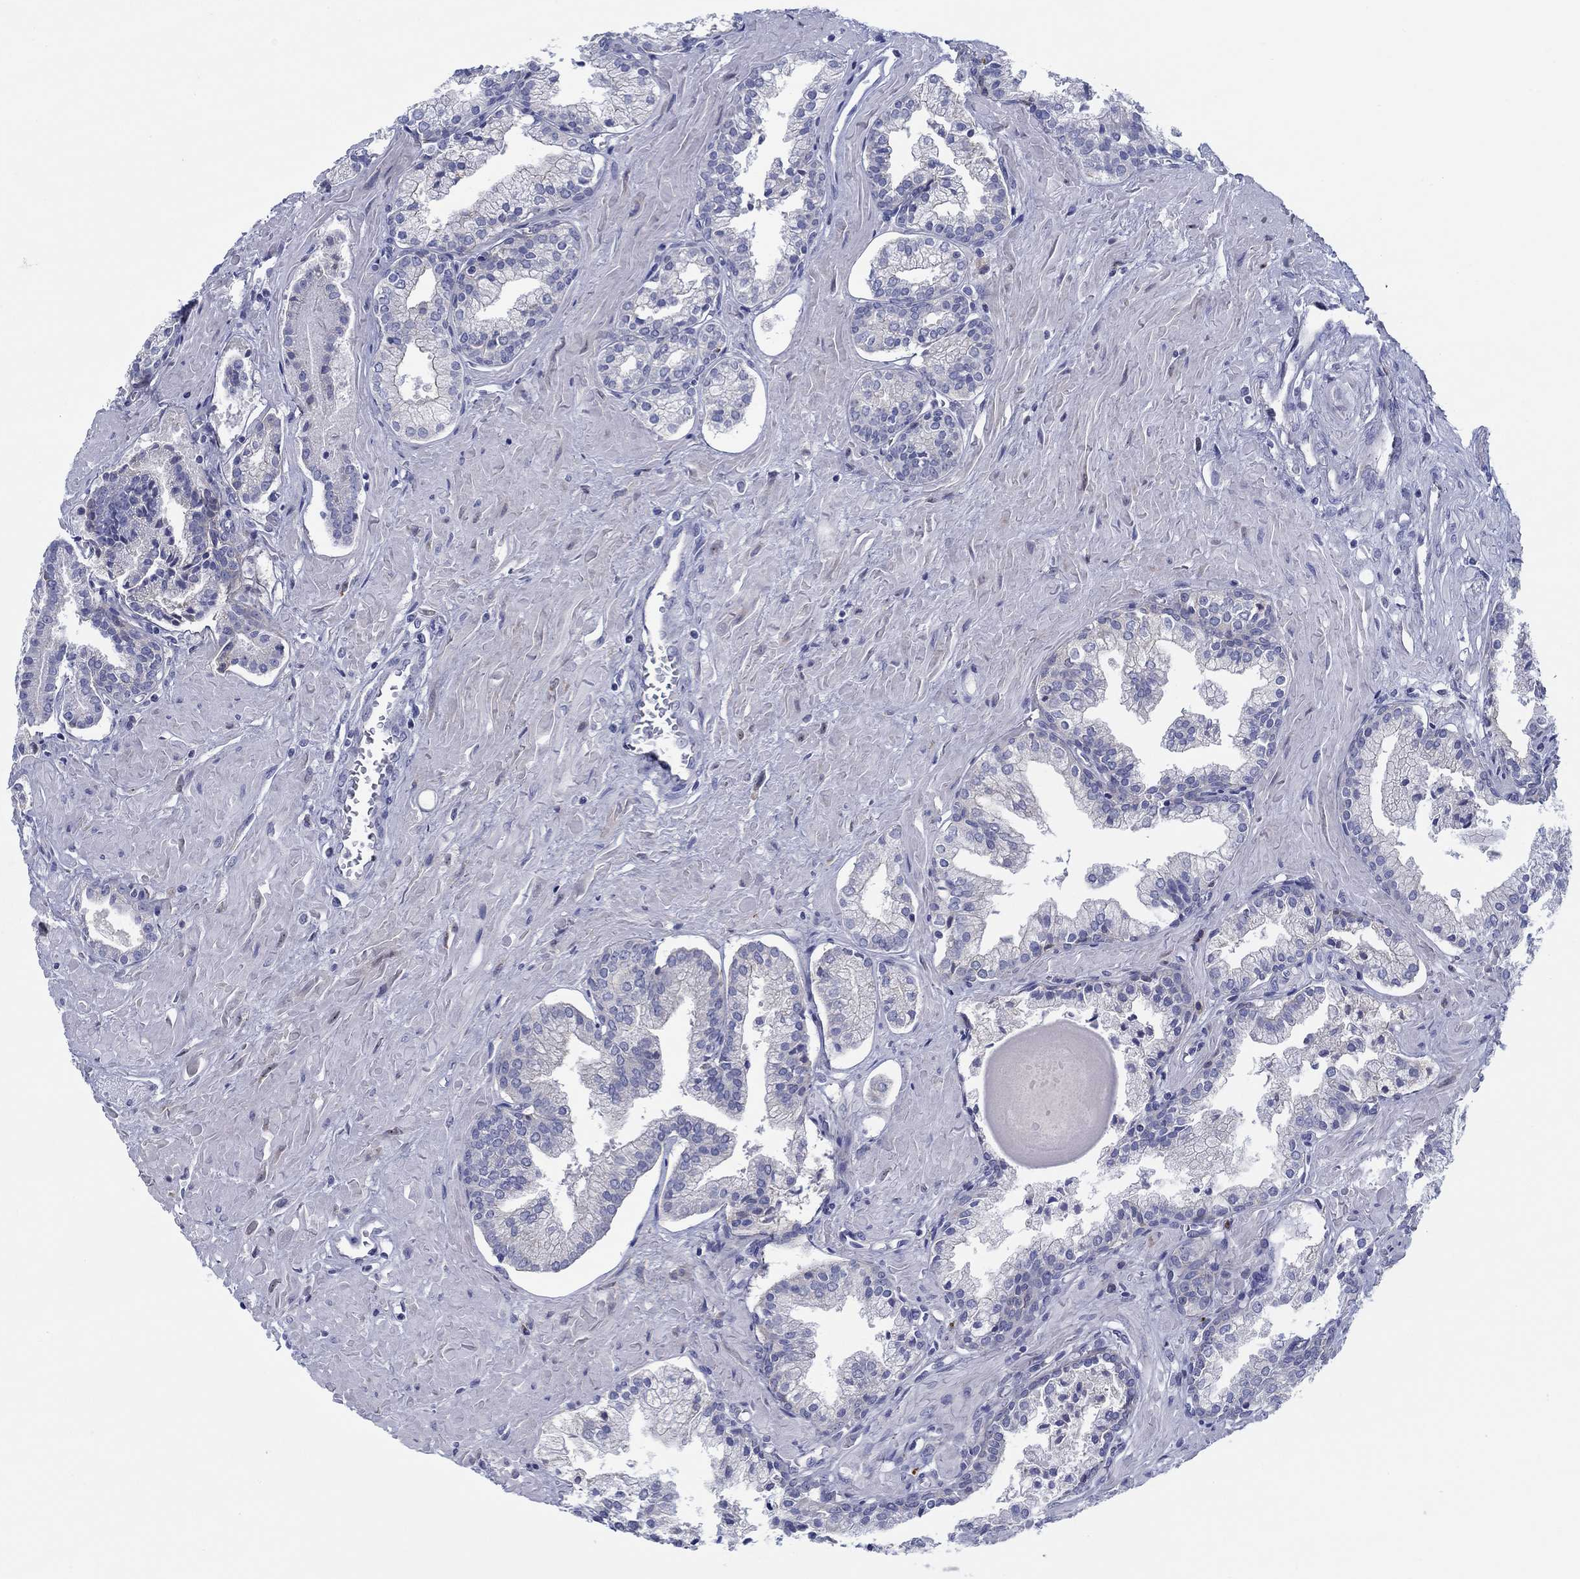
{"staining": {"intensity": "negative", "quantity": "none", "location": "none"}, "tissue": "prostate cancer", "cell_type": "Tumor cells", "image_type": "cancer", "snomed": [{"axis": "morphology", "description": "Adenocarcinoma, NOS"}, {"axis": "topography", "description": "Prostate and seminal vesicle, NOS"}, {"axis": "topography", "description": "Prostate"}], "caption": "An immunohistochemistry (IHC) image of prostate adenocarcinoma is shown. There is no staining in tumor cells of prostate adenocarcinoma.", "gene": "HAPLN4", "patient": {"sex": "male", "age": 44}}